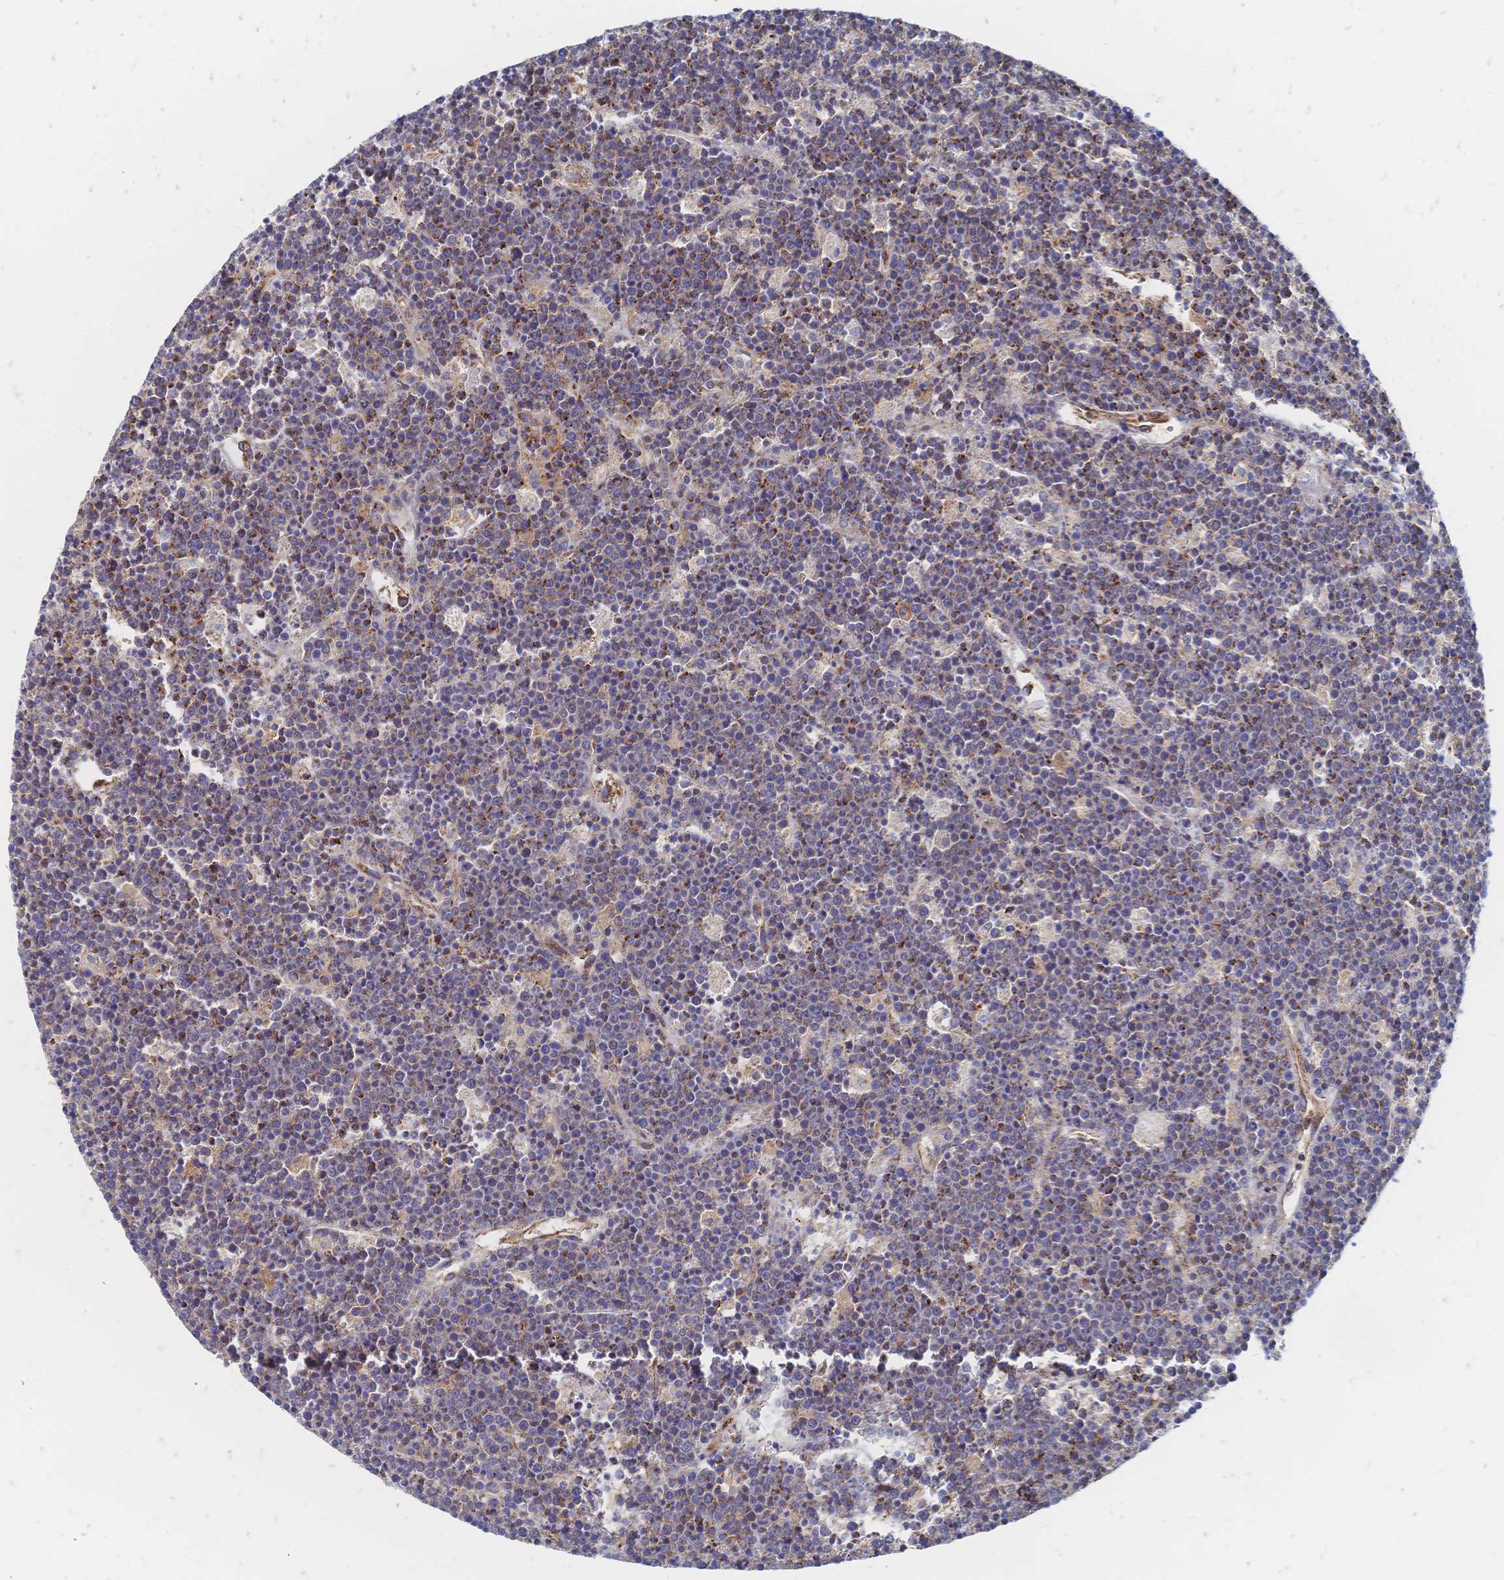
{"staining": {"intensity": "moderate", "quantity": "<25%", "location": "cytoplasmic/membranous"}, "tissue": "lymphoma", "cell_type": "Tumor cells", "image_type": "cancer", "snomed": [{"axis": "morphology", "description": "Malignant lymphoma, non-Hodgkin's type, High grade"}, {"axis": "topography", "description": "Ovary"}], "caption": "The photomicrograph displays staining of high-grade malignant lymphoma, non-Hodgkin's type, revealing moderate cytoplasmic/membranous protein expression (brown color) within tumor cells.", "gene": "SORBS1", "patient": {"sex": "female", "age": 56}}